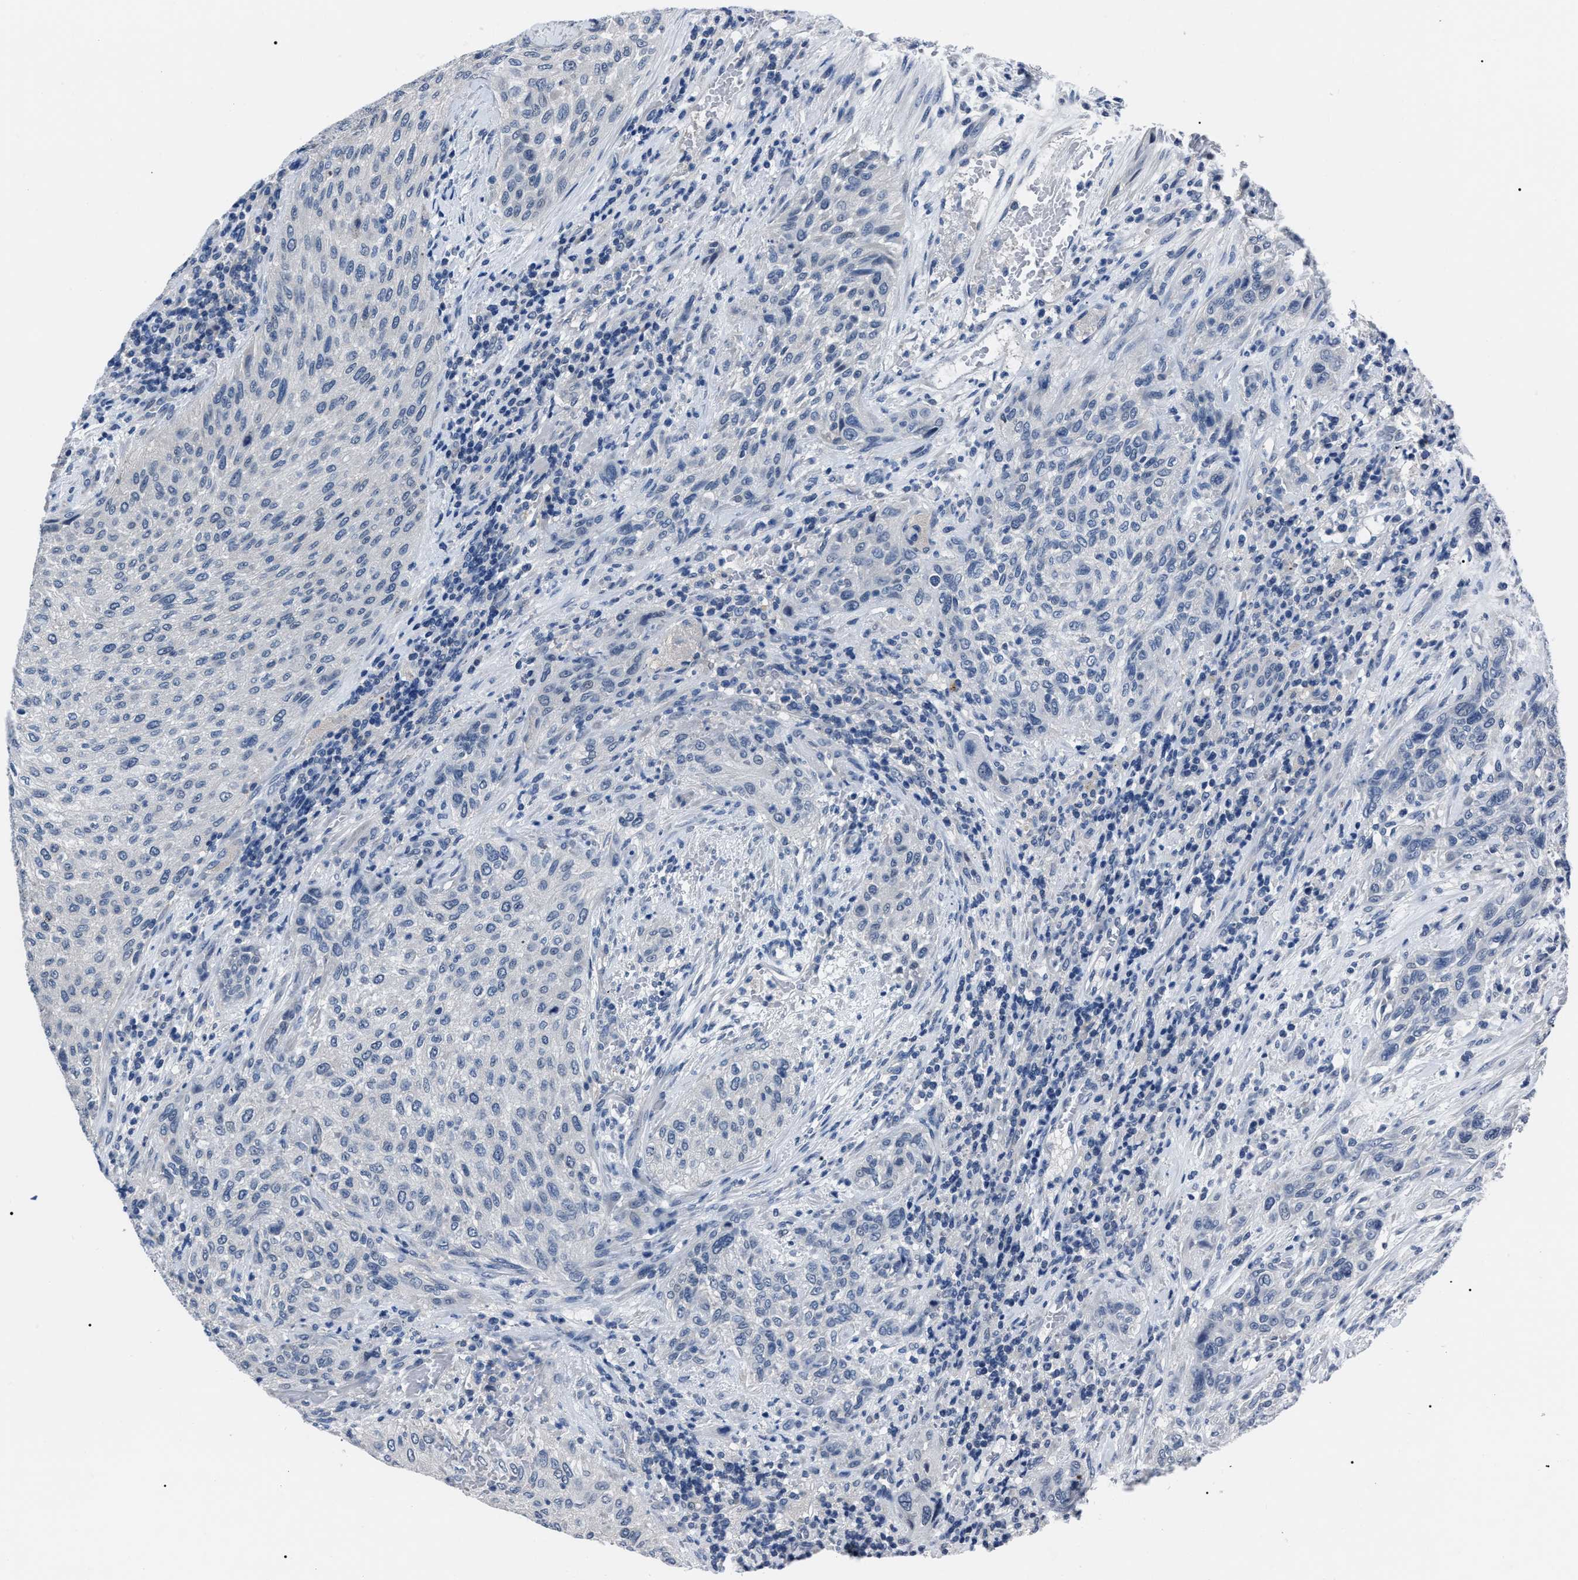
{"staining": {"intensity": "negative", "quantity": "none", "location": "none"}, "tissue": "urothelial cancer", "cell_type": "Tumor cells", "image_type": "cancer", "snomed": [{"axis": "morphology", "description": "Urothelial carcinoma, Low grade"}, {"axis": "morphology", "description": "Urothelial carcinoma, High grade"}, {"axis": "topography", "description": "Urinary bladder"}], "caption": "DAB immunohistochemical staining of human urothelial cancer demonstrates no significant staining in tumor cells.", "gene": "LRWD1", "patient": {"sex": "male", "age": 35}}